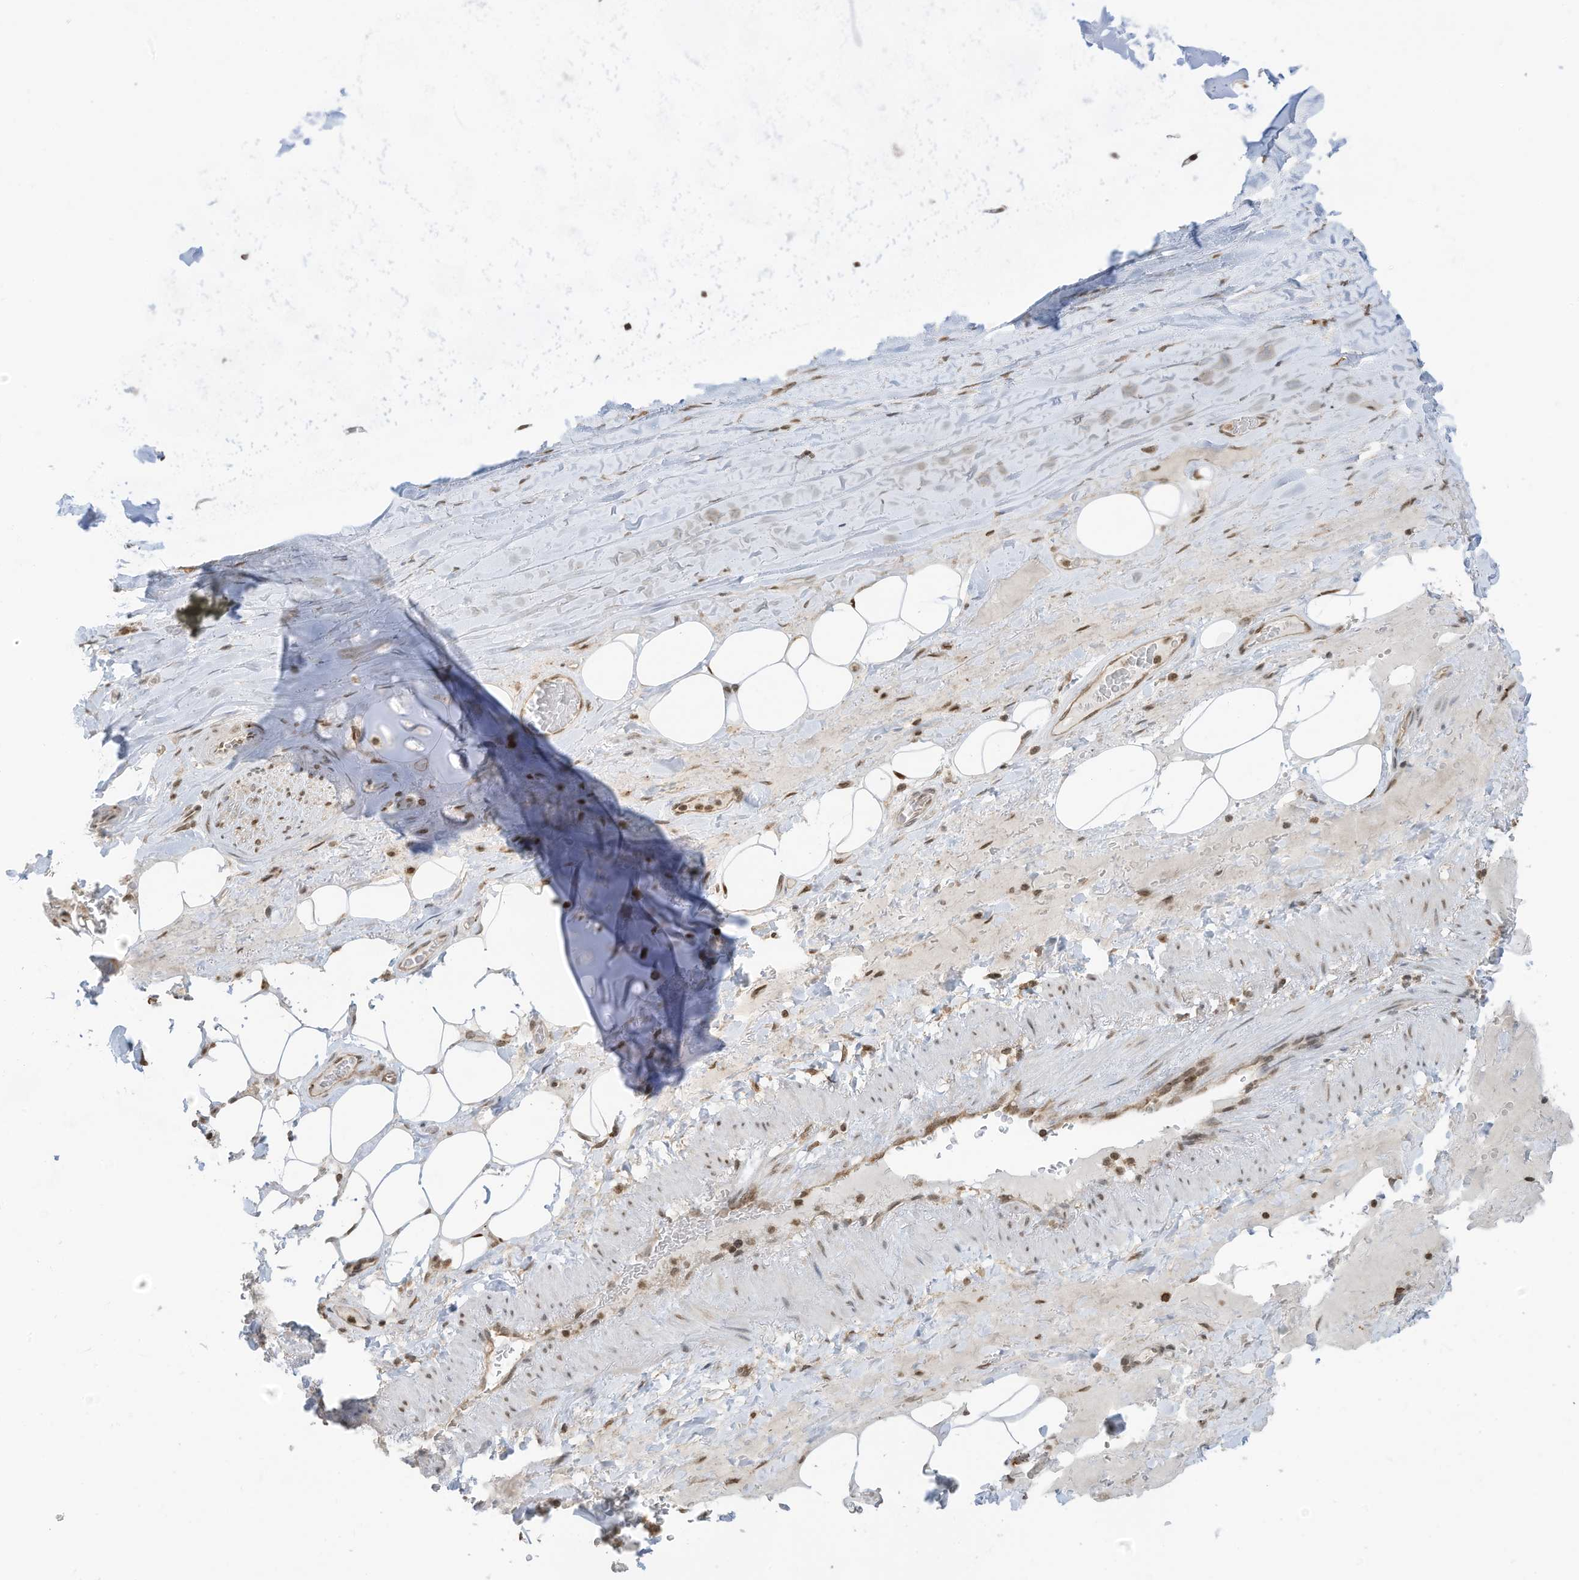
{"staining": {"intensity": "moderate", "quantity": "25%-75%", "location": "nuclear"}, "tissue": "adipose tissue", "cell_type": "Adipocytes", "image_type": "normal", "snomed": [{"axis": "morphology", "description": "Normal tissue, NOS"}, {"axis": "topography", "description": "Cartilage tissue"}], "caption": "Adipose tissue stained for a protein displays moderate nuclear positivity in adipocytes.", "gene": "KPNB1", "patient": {"sex": "female", "age": 63}}